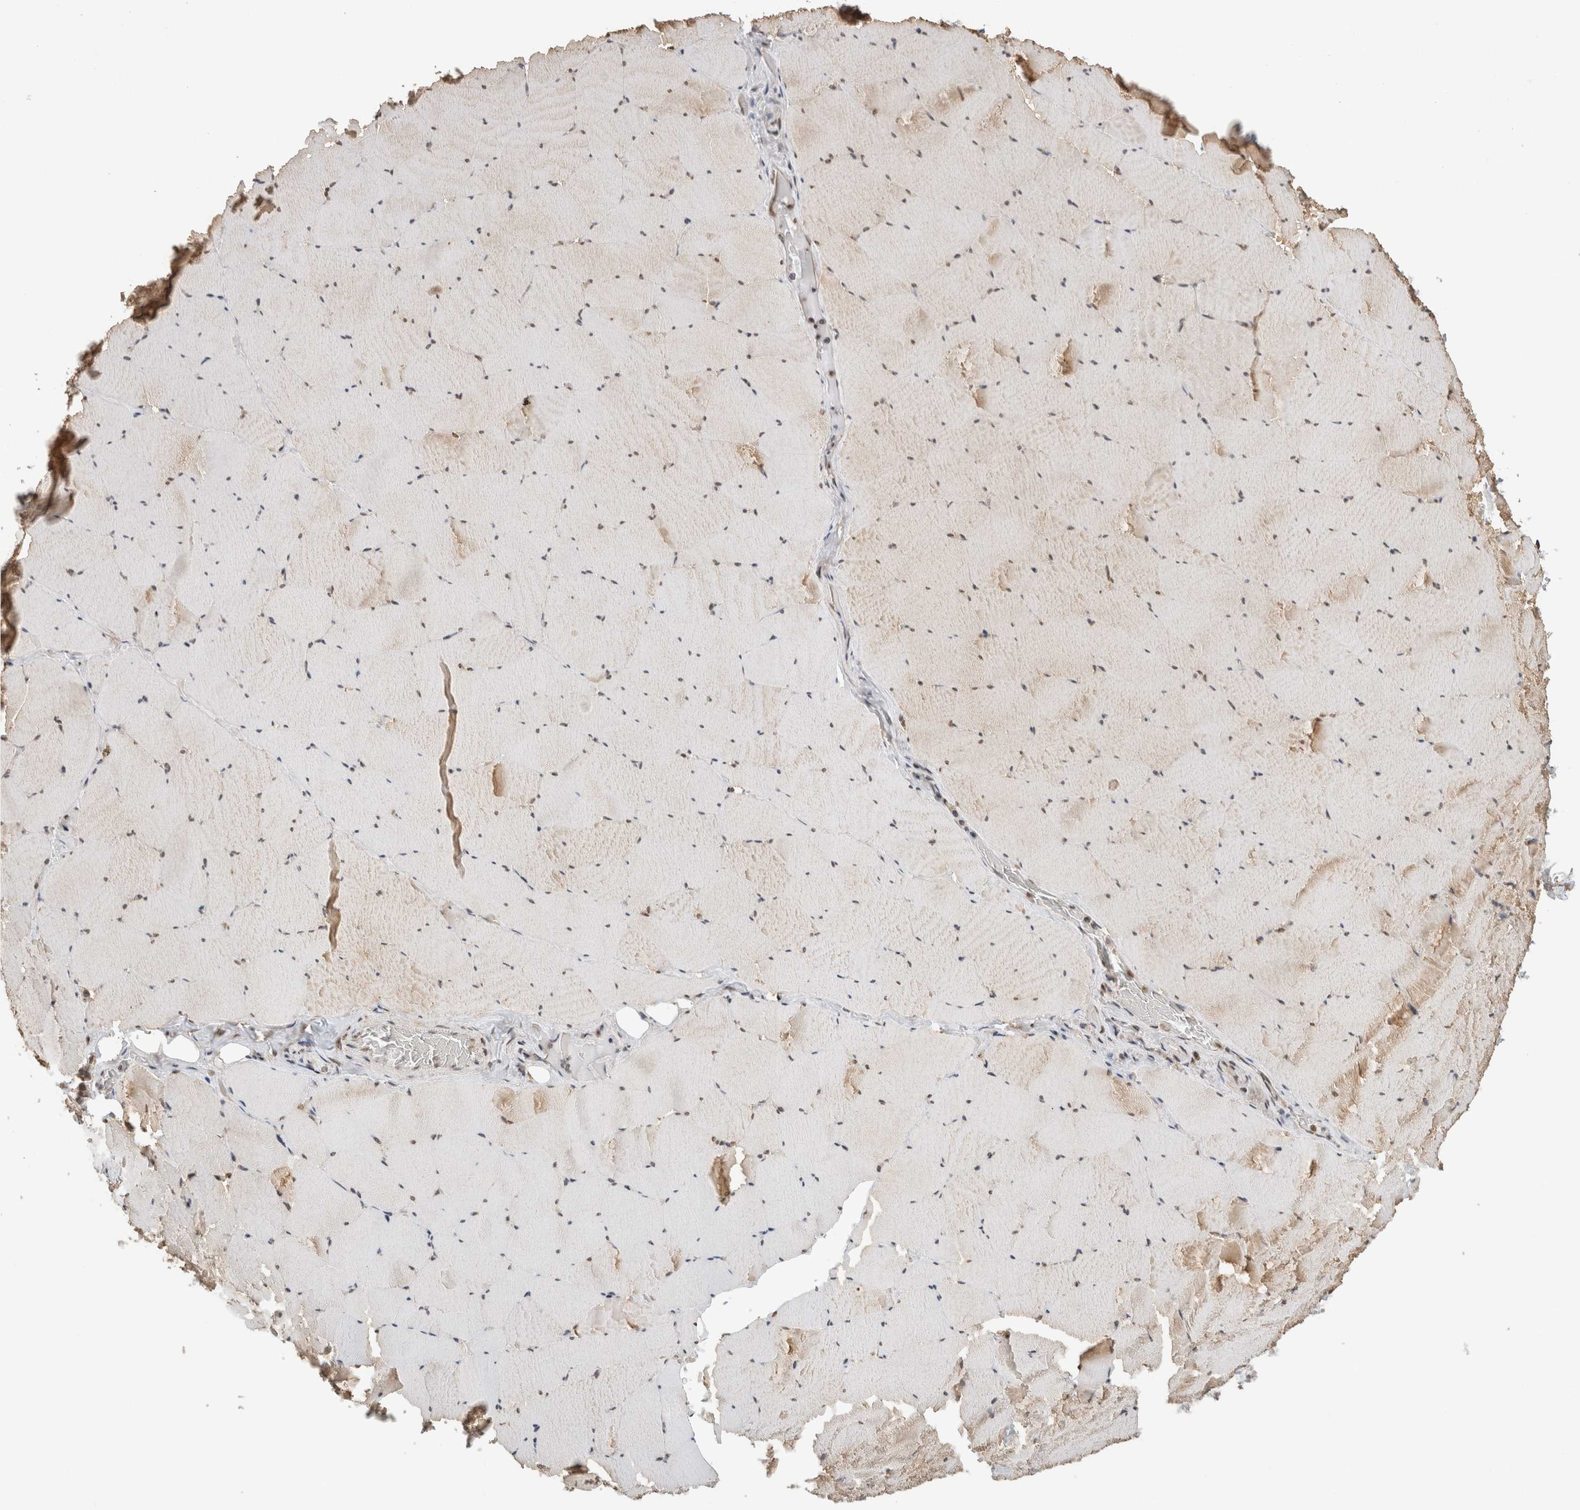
{"staining": {"intensity": "weak", "quantity": "25%-75%", "location": "cytoplasmic/membranous,nuclear"}, "tissue": "skeletal muscle", "cell_type": "Myocytes", "image_type": "normal", "snomed": [{"axis": "morphology", "description": "Normal tissue, NOS"}, {"axis": "topography", "description": "Skeletal muscle"}], "caption": "Immunohistochemical staining of benign human skeletal muscle exhibits weak cytoplasmic/membranous,nuclear protein positivity in about 25%-75% of myocytes. The protein of interest is stained brown, and the nuclei are stained in blue (DAB IHC with brightfield microscopy, high magnification).", "gene": "C1orf21", "patient": {"sex": "male", "age": 62}}